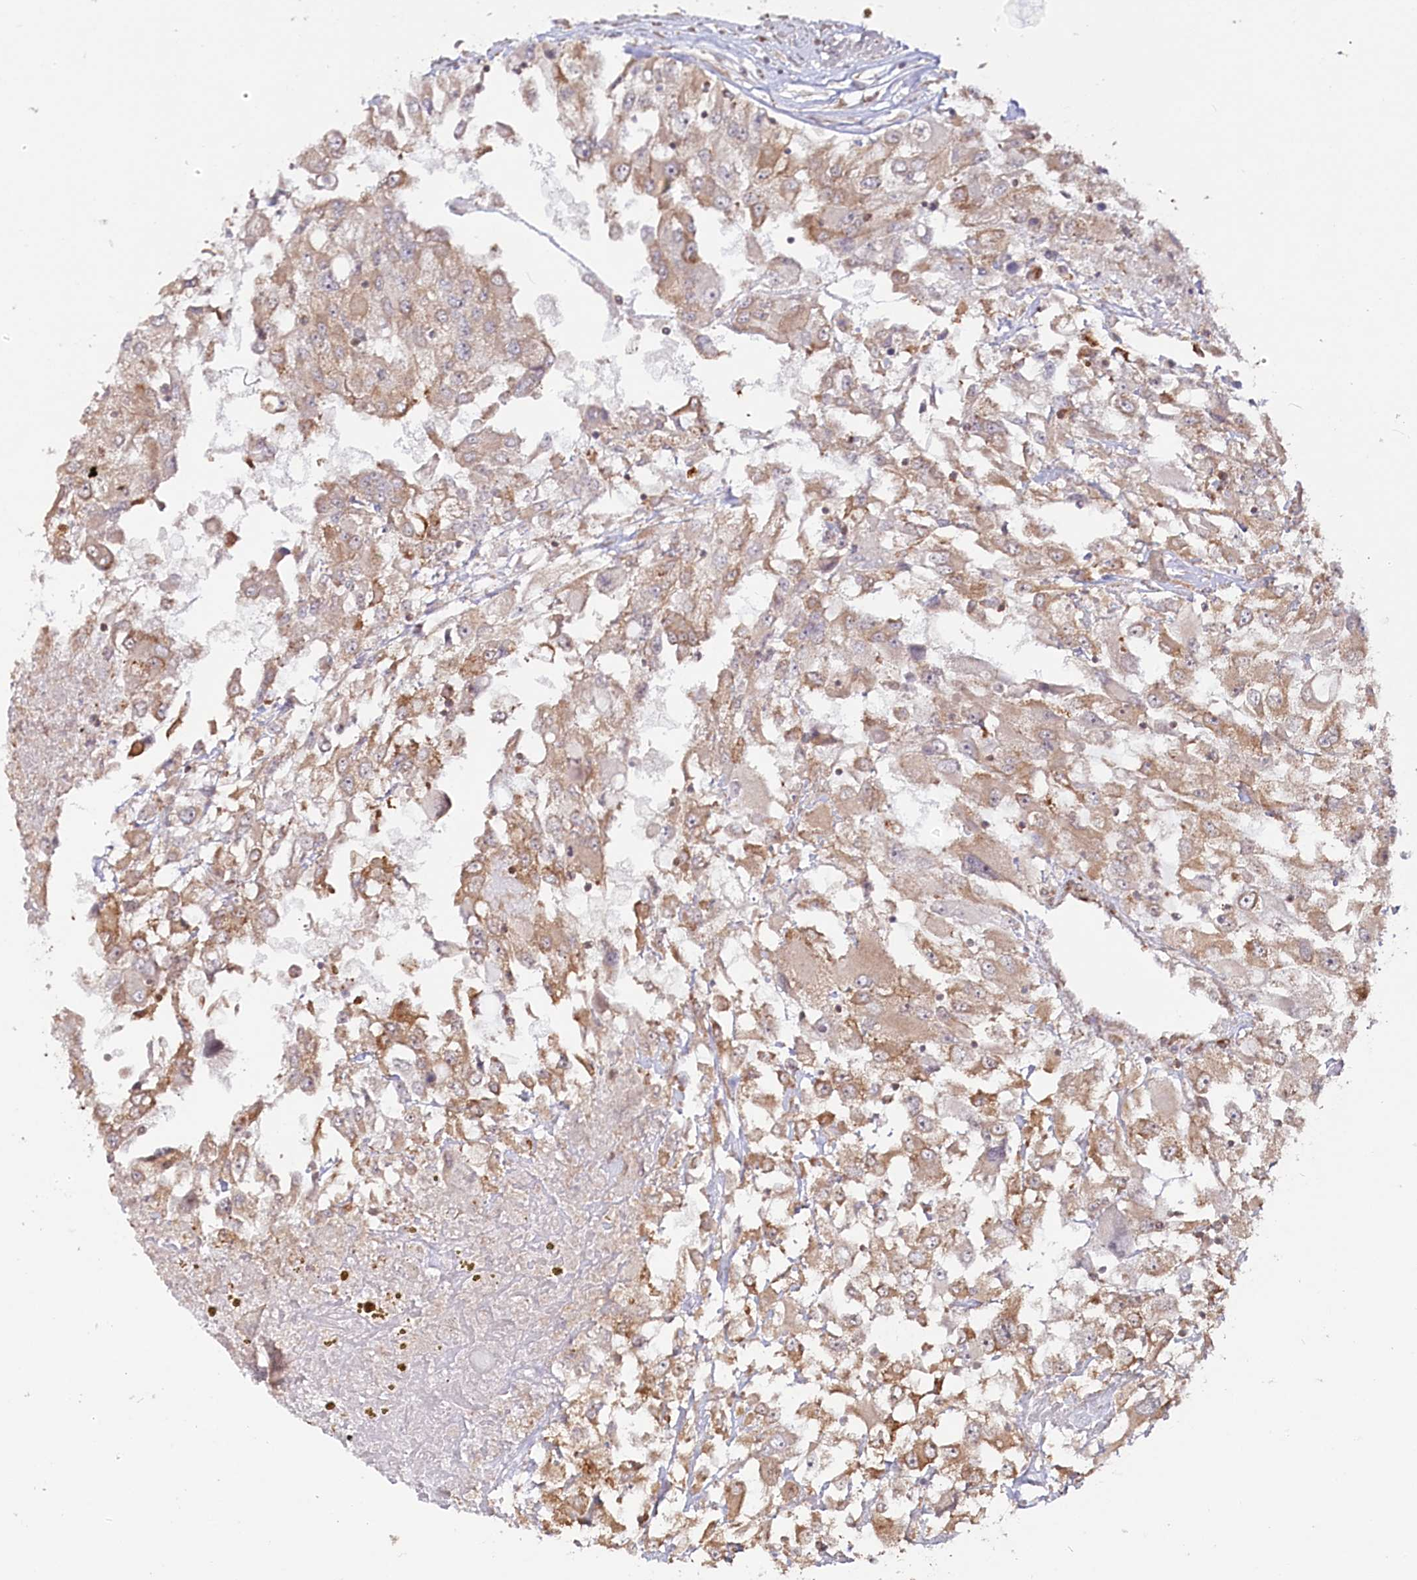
{"staining": {"intensity": "moderate", "quantity": ">75%", "location": "cytoplasmic/membranous"}, "tissue": "renal cancer", "cell_type": "Tumor cells", "image_type": "cancer", "snomed": [{"axis": "morphology", "description": "Adenocarcinoma, NOS"}, {"axis": "topography", "description": "Kidney"}], "caption": "This photomicrograph shows immunohistochemistry staining of renal adenocarcinoma, with medium moderate cytoplasmic/membranous positivity in about >75% of tumor cells.", "gene": "OTUD4", "patient": {"sex": "female", "age": 52}}